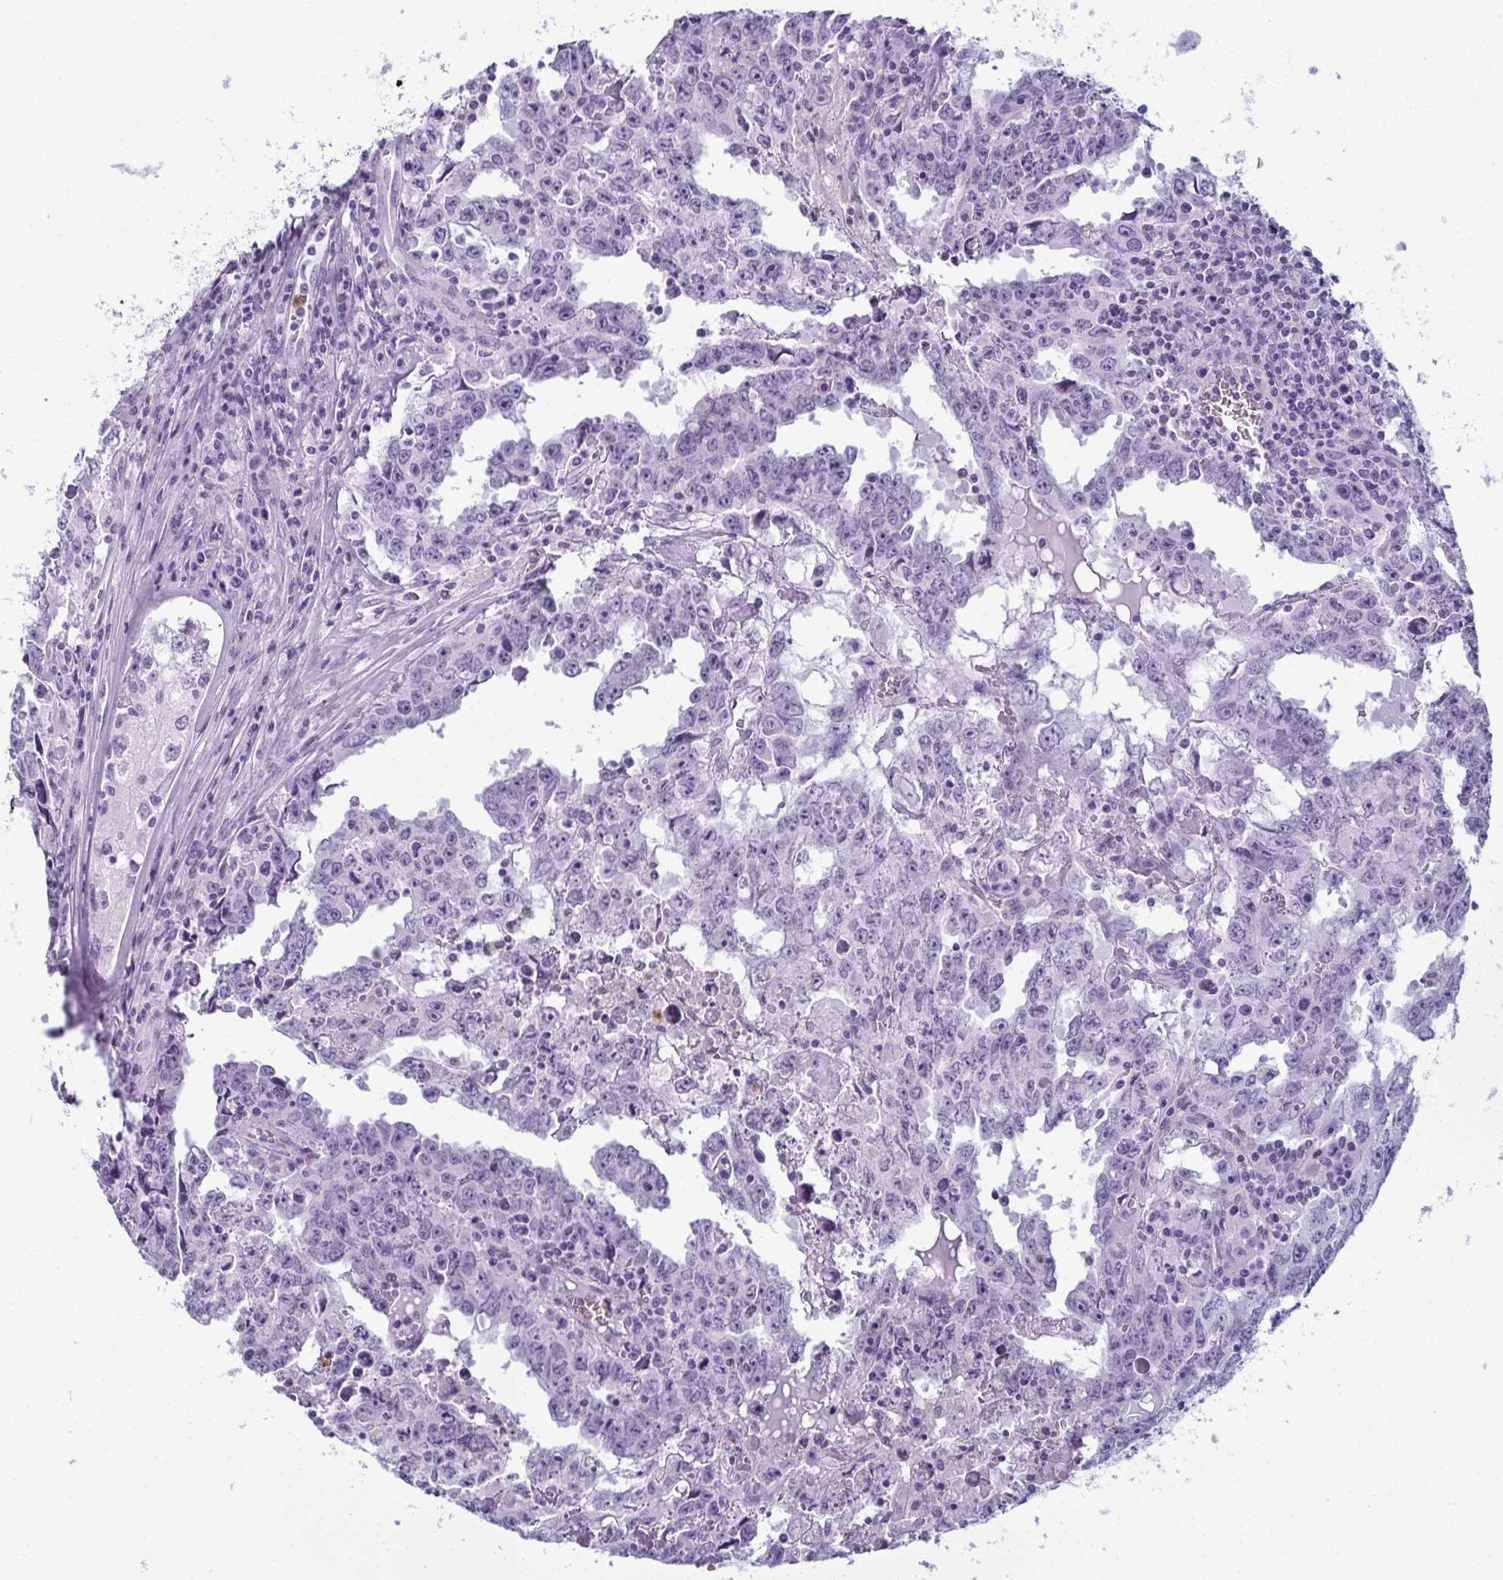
{"staining": {"intensity": "negative", "quantity": "none", "location": "none"}, "tissue": "testis cancer", "cell_type": "Tumor cells", "image_type": "cancer", "snomed": [{"axis": "morphology", "description": "Carcinoma, Embryonal, NOS"}, {"axis": "topography", "description": "Testis"}], "caption": "High magnification brightfield microscopy of embryonal carcinoma (testis) stained with DAB (3,3'-diaminobenzidine) (brown) and counterstained with hematoxylin (blue): tumor cells show no significant staining.", "gene": "CDA", "patient": {"sex": "male", "age": 22}}